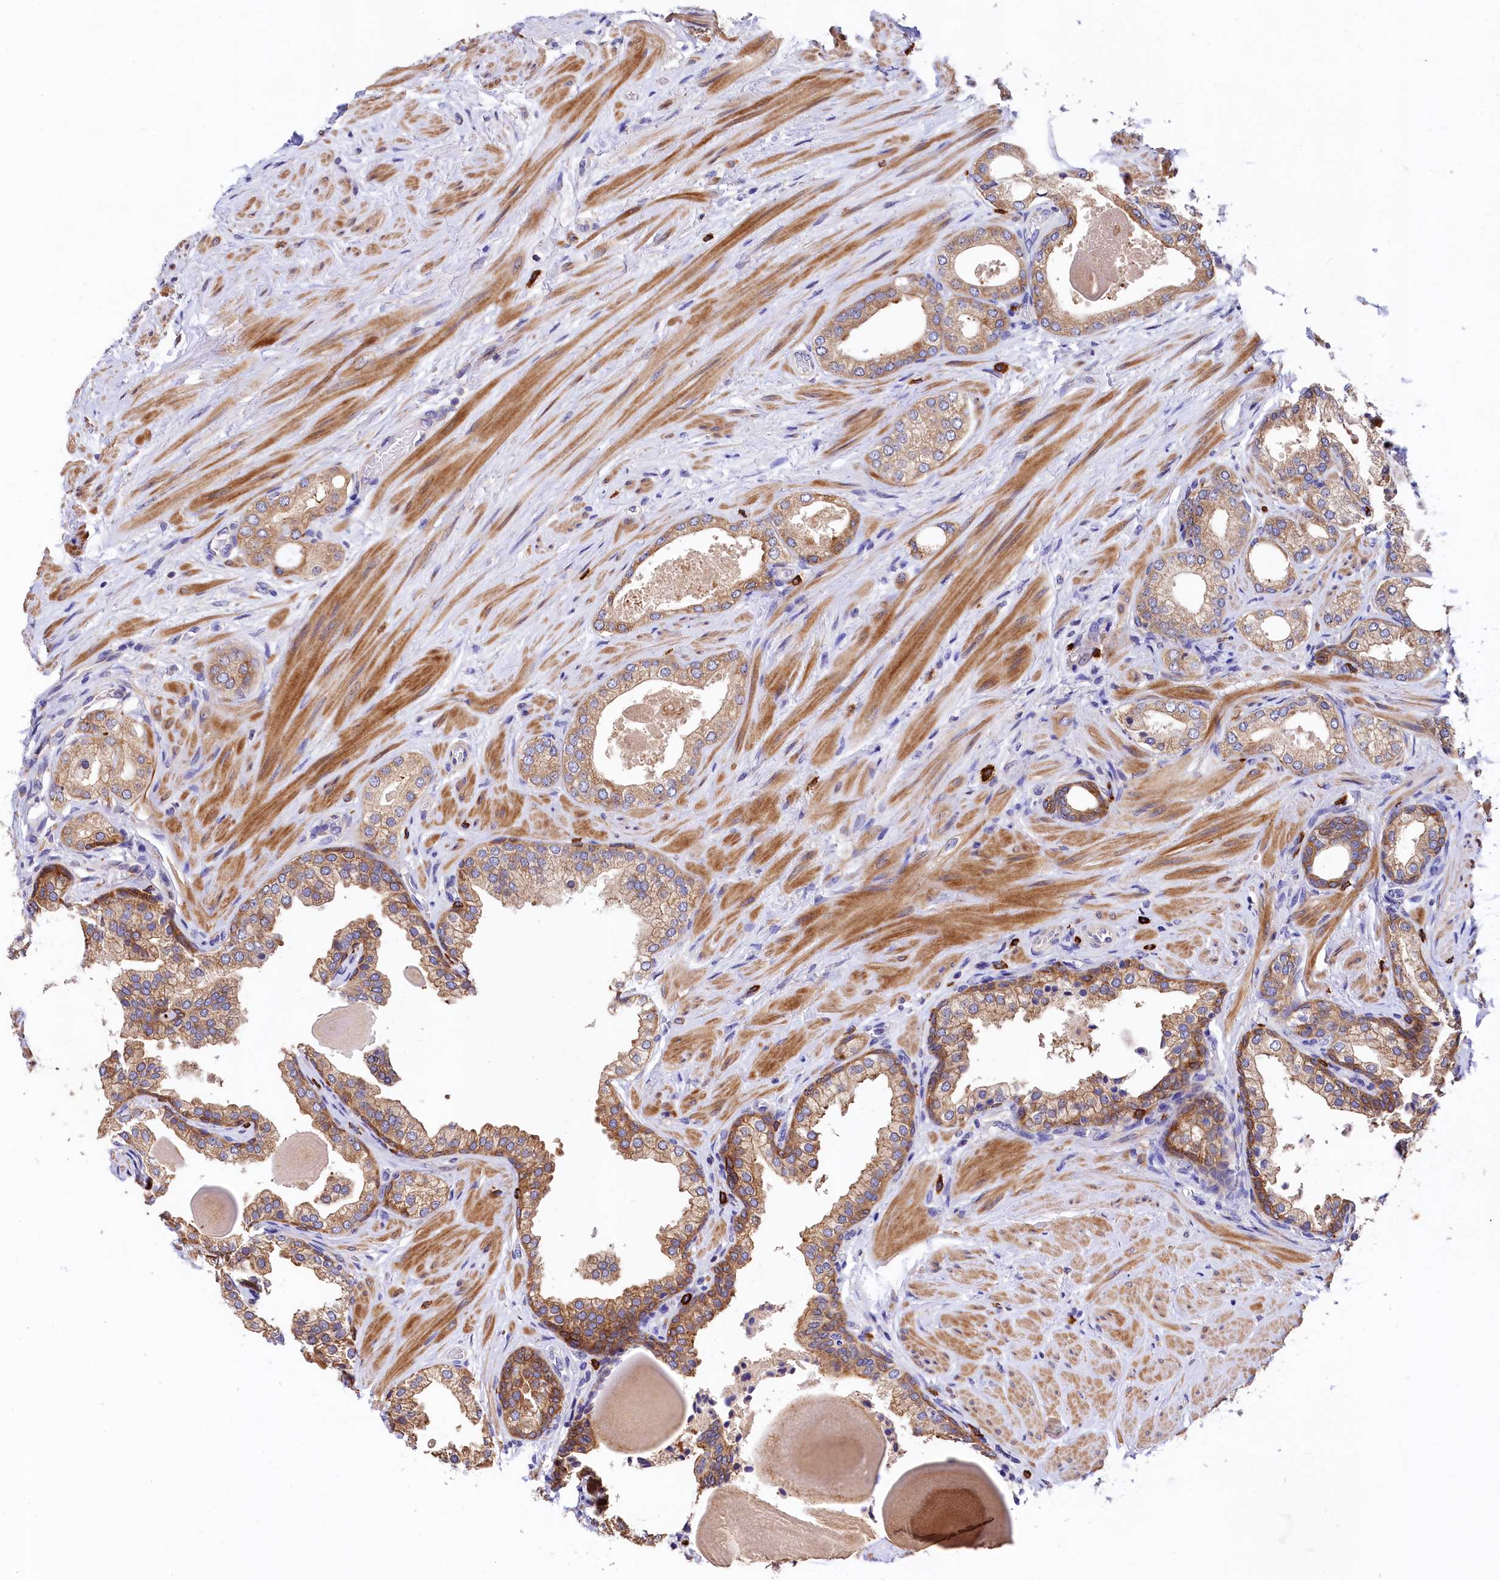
{"staining": {"intensity": "moderate", "quantity": "25%-75%", "location": "cytoplasmic/membranous"}, "tissue": "prostate", "cell_type": "Glandular cells", "image_type": "normal", "snomed": [{"axis": "morphology", "description": "Normal tissue, NOS"}, {"axis": "topography", "description": "Prostate"}], "caption": "An IHC photomicrograph of benign tissue is shown. Protein staining in brown highlights moderate cytoplasmic/membranous positivity in prostate within glandular cells. The protein of interest is shown in brown color, while the nuclei are stained blue.", "gene": "EPS8L2", "patient": {"sex": "male", "age": 48}}